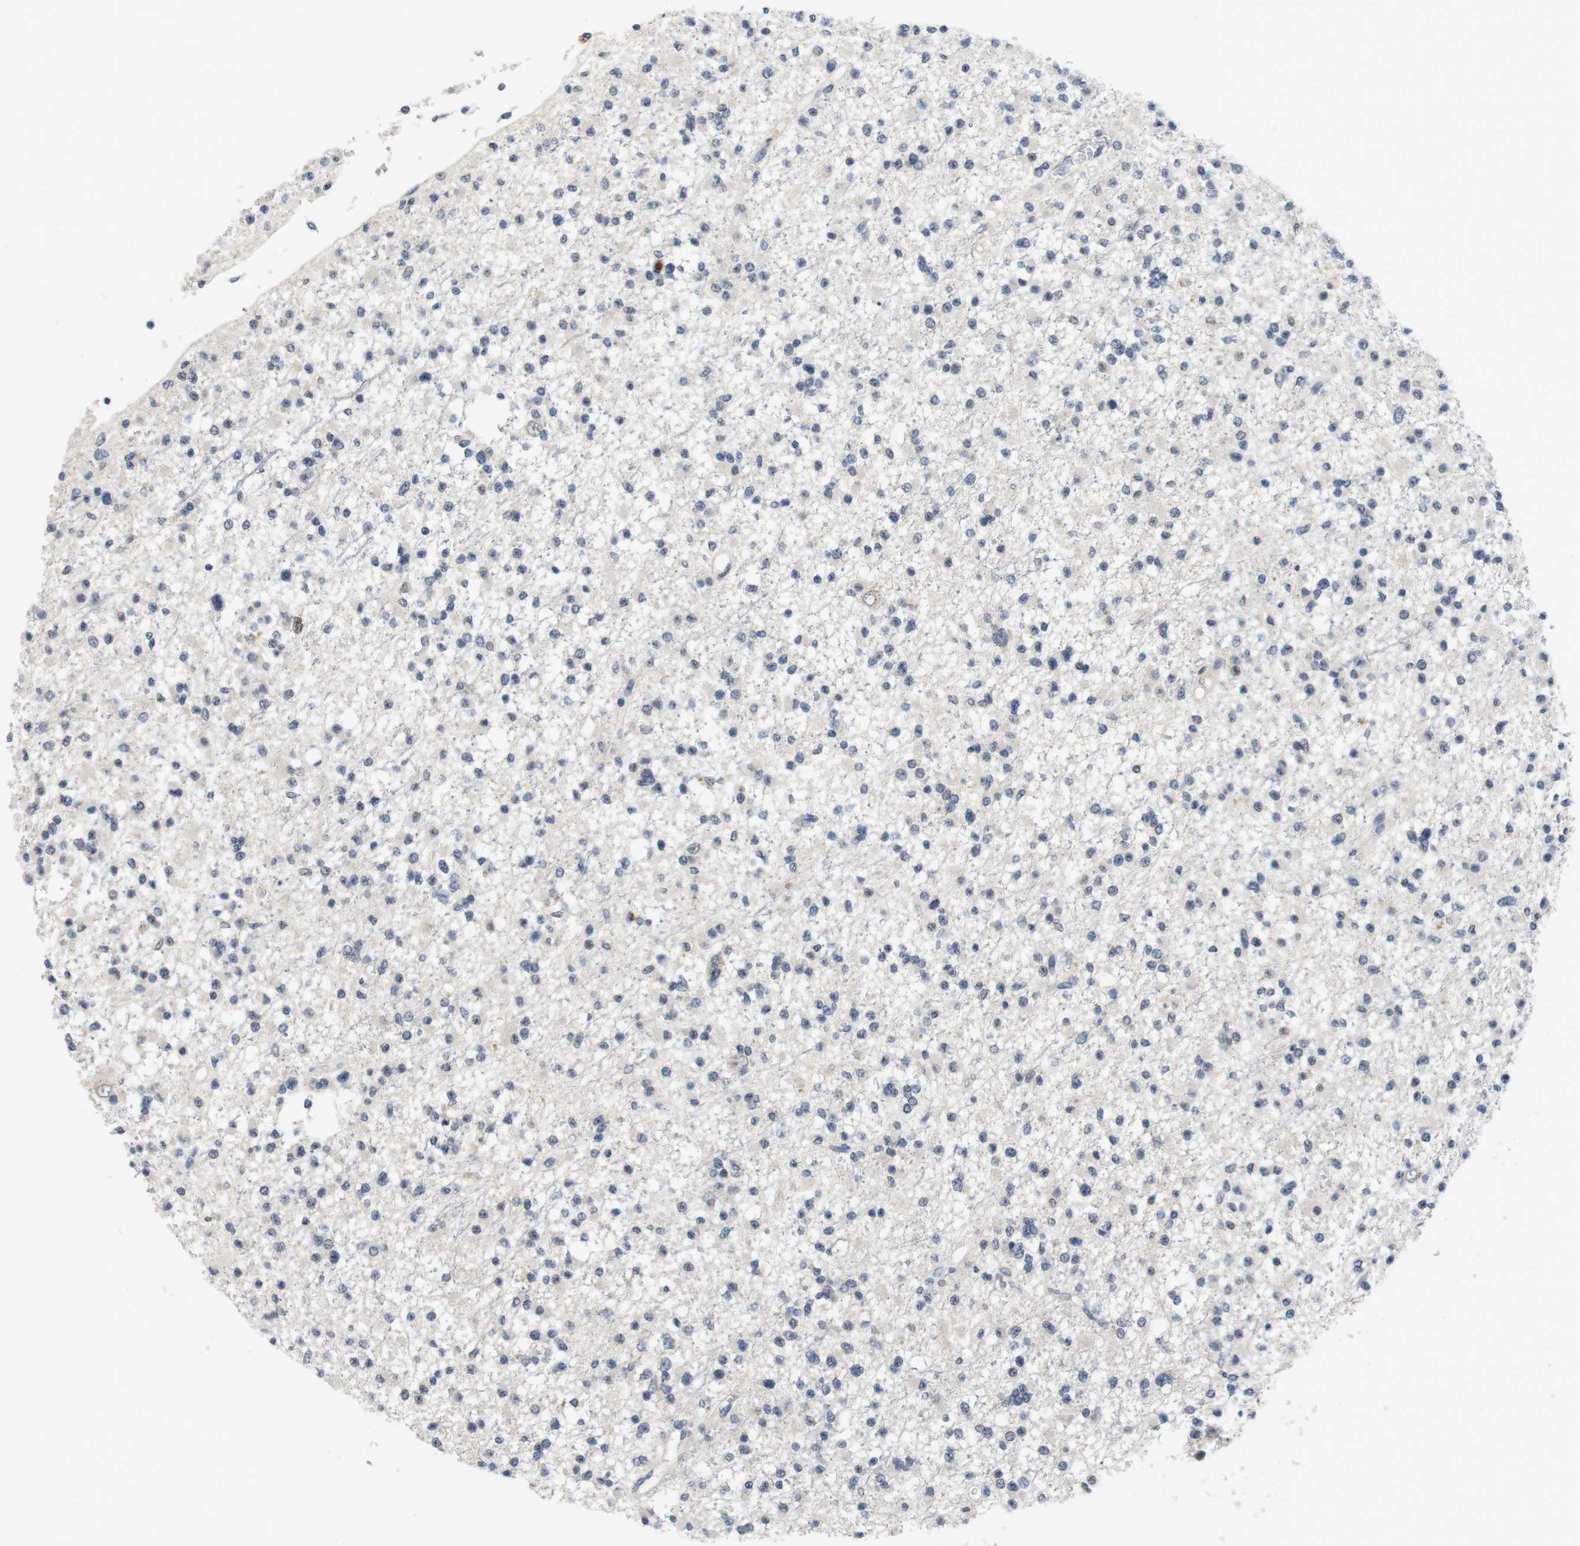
{"staining": {"intensity": "negative", "quantity": "none", "location": "none"}, "tissue": "glioma", "cell_type": "Tumor cells", "image_type": "cancer", "snomed": [{"axis": "morphology", "description": "Glioma, malignant, Low grade"}, {"axis": "topography", "description": "Brain"}], "caption": "Tumor cells show no significant positivity in glioma. Nuclei are stained in blue.", "gene": "SKP2", "patient": {"sex": "female", "age": 22}}